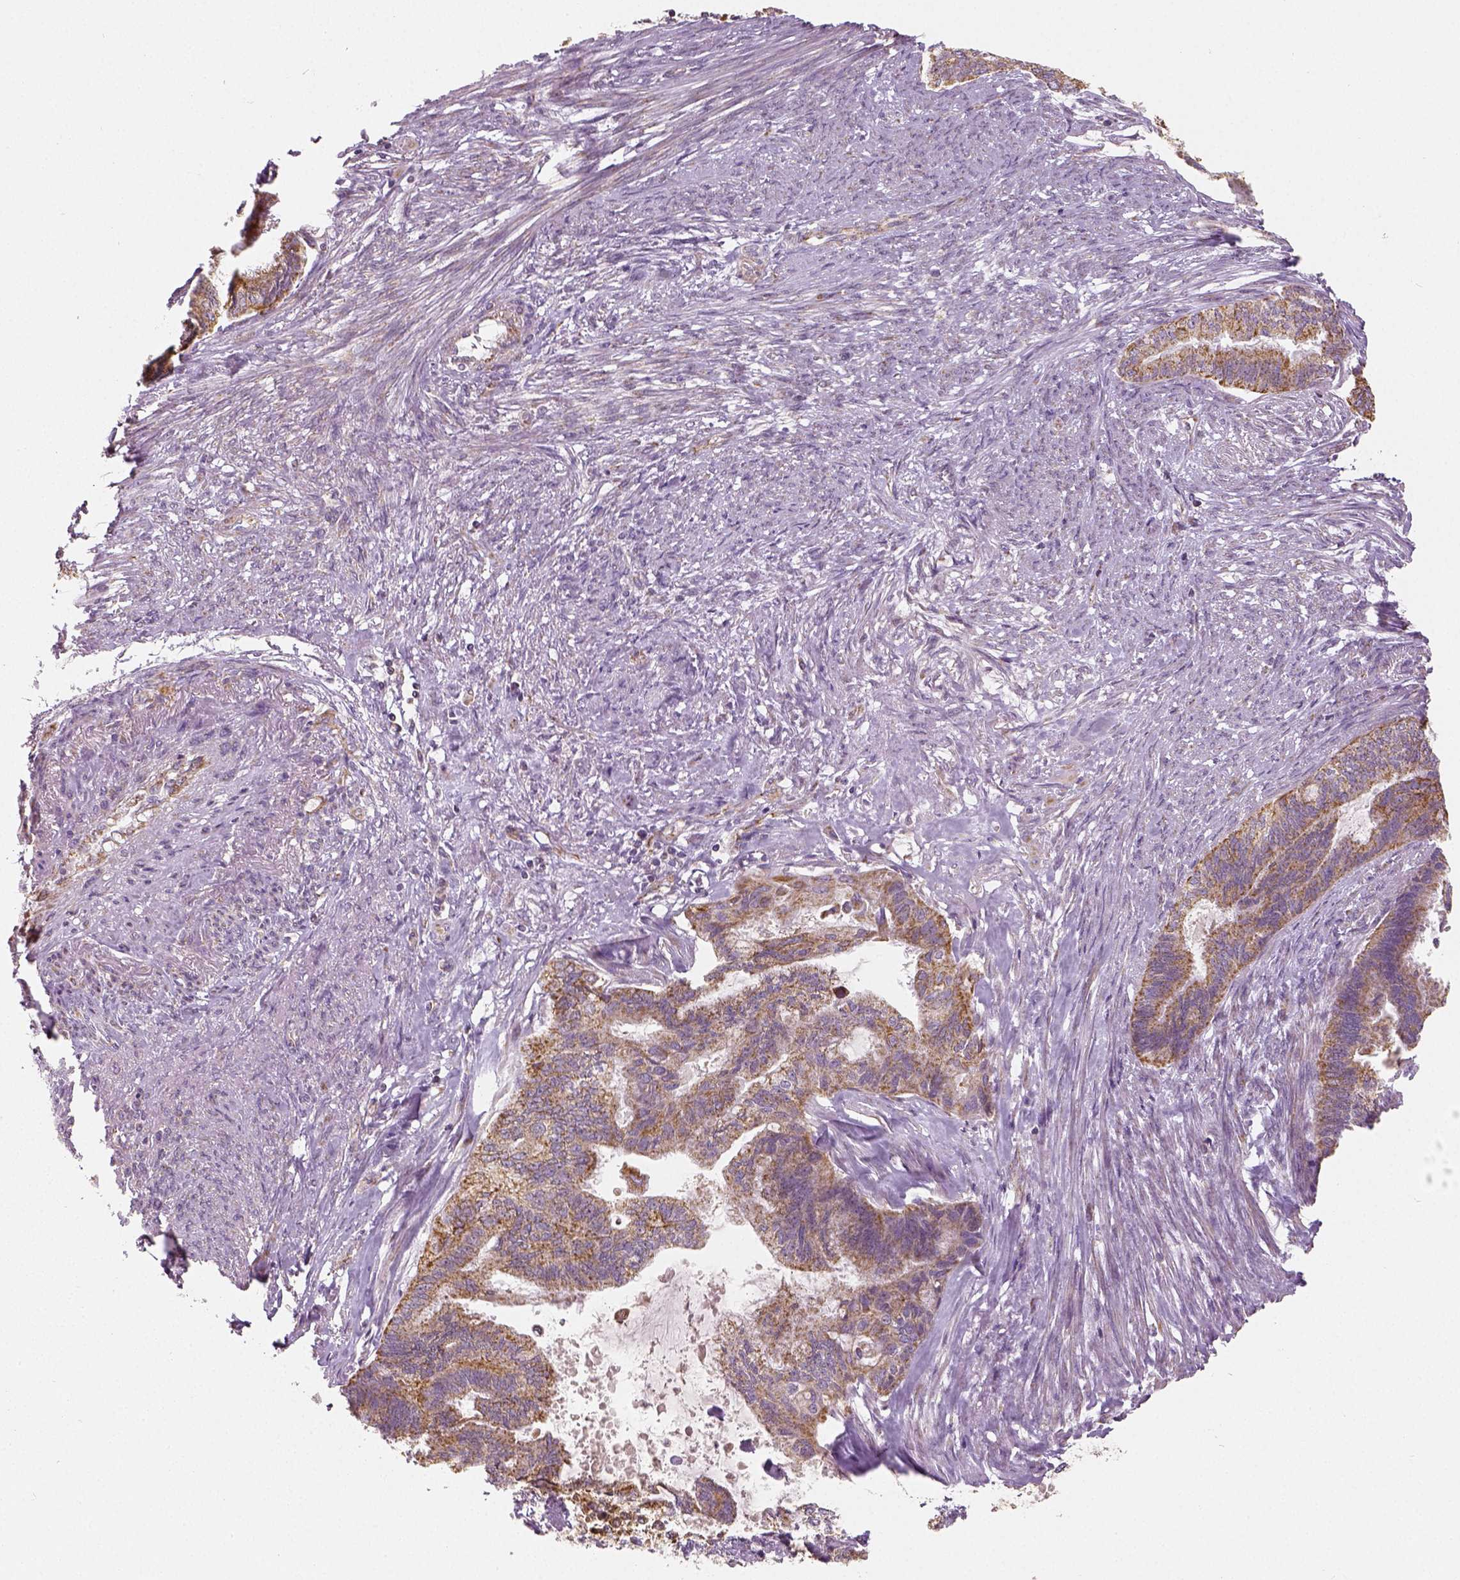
{"staining": {"intensity": "moderate", "quantity": ">75%", "location": "cytoplasmic/membranous"}, "tissue": "endometrial cancer", "cell_type": "Tumor cells", "image_type": "cancer", "snomed": [{"axis": "morphology", "description": "Adenocarcinoma, NOS"}, {"axis": "topography", "description": "Endometrium"}], "caption": "Immunohistochemical staining of human endometrial cancer displays medium levels of moderate cytoplasmic/membranous positivity in about >75% of tumor cells.", "gene": "PGAM5", "patient": {"sex": "female", "age": 86}}